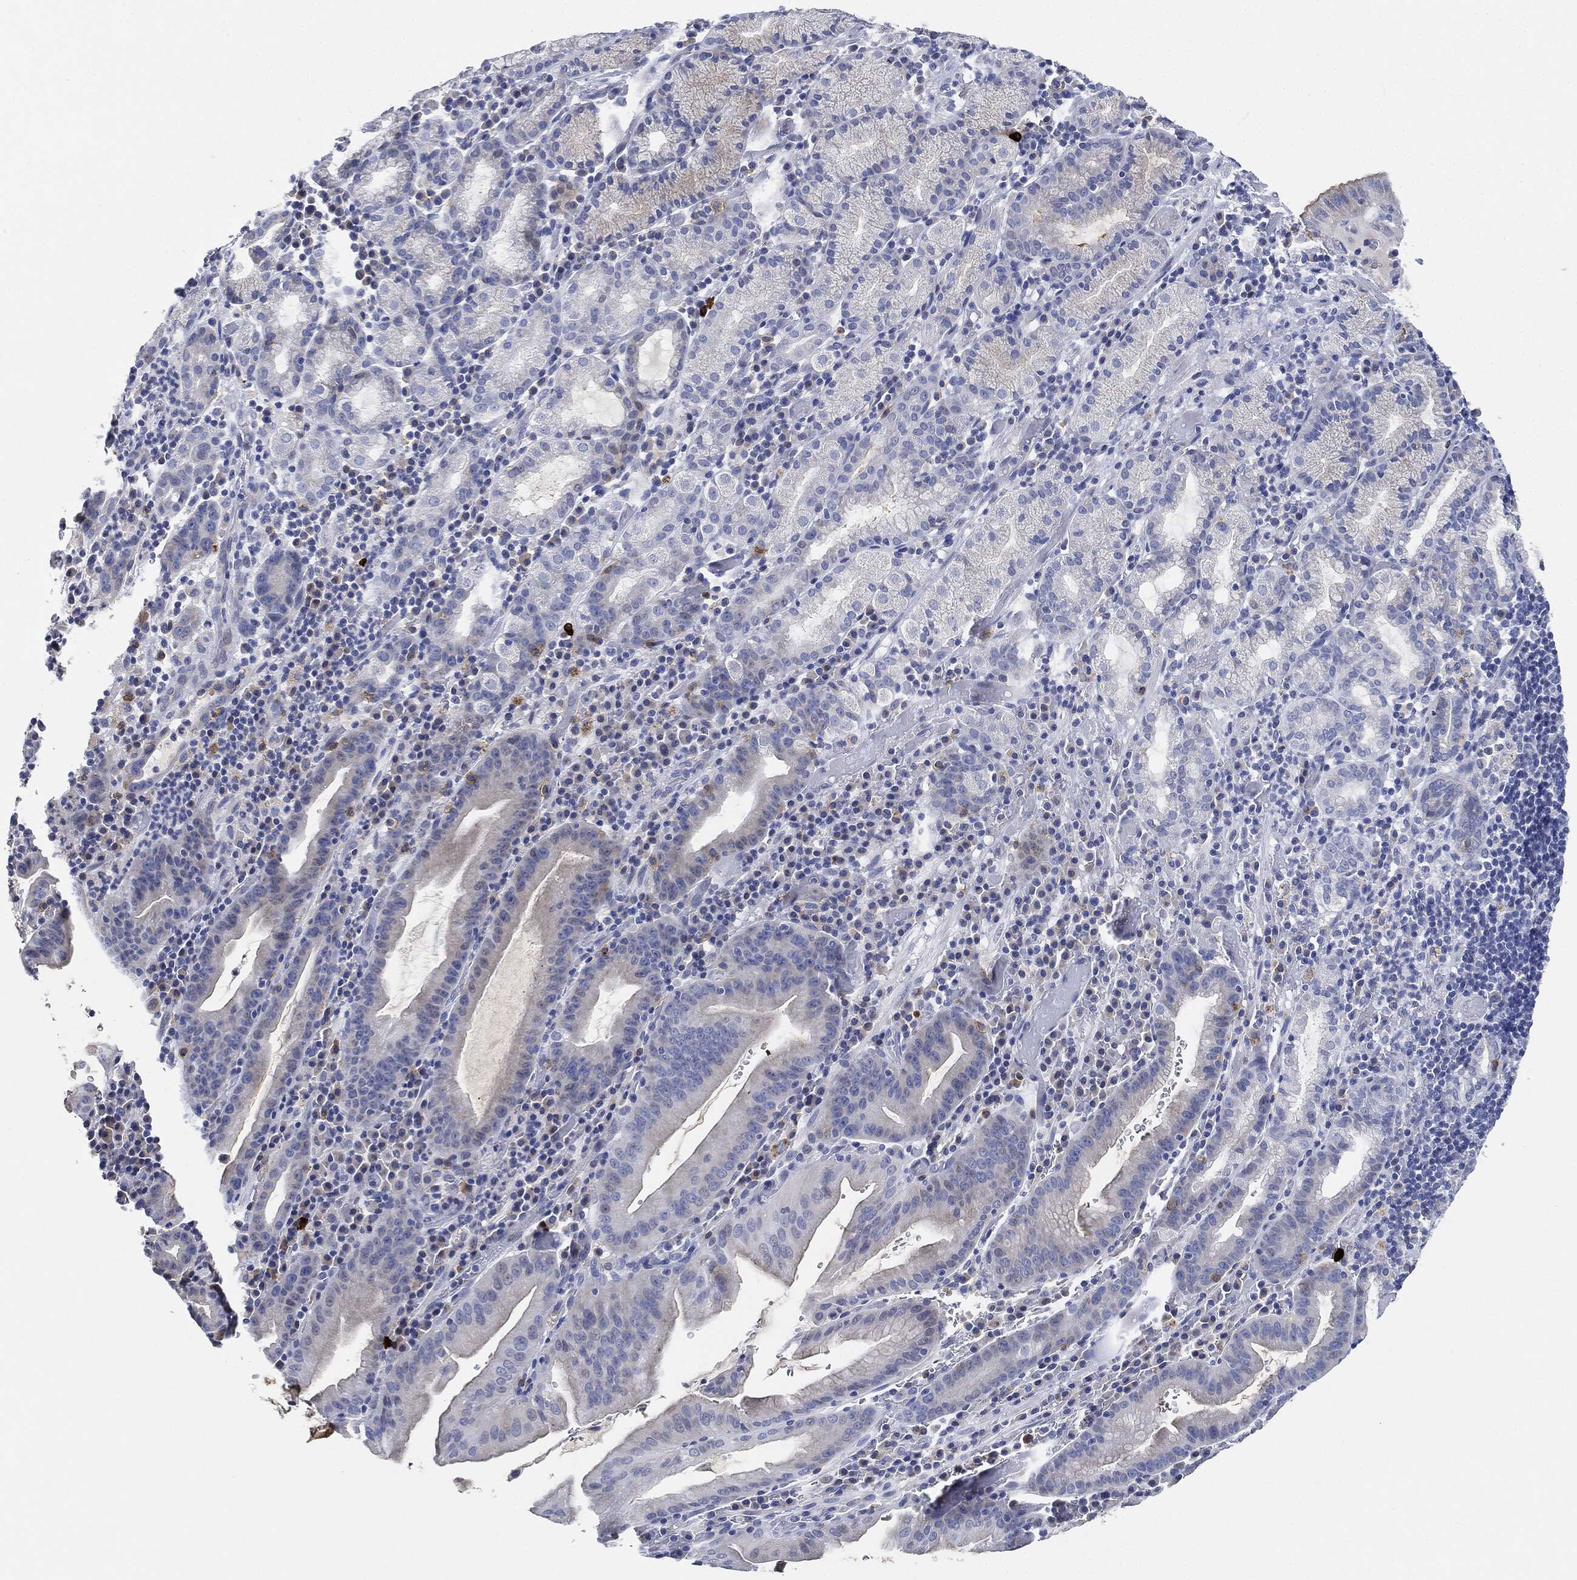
{"staining": {"intensity": "negative", "quantity": "none", "location": "none"}, "tissue": "stomach cancer", "cell_type": "Tumor cells", "image_type": "cancer", "snomed": [{"axis": "morphology", "description": "Adenocarcinoma, NOS"}, {"axis": "topography", "description": "Stomach"}], "caption": "IHC image of neoplastic tissue: human adenocarcinoma (stomach) stained with DAB (3,3'-diaminobenzidine) exhibits no significant protein staining in tumor cells. (Brightfield microscopy of DAB (3,3'-diaminobenzidine) immunohistochemistry (IHC) at high magnification).", "gene": "NTRK1", "patient": {"sex": "male", "age": 79}}